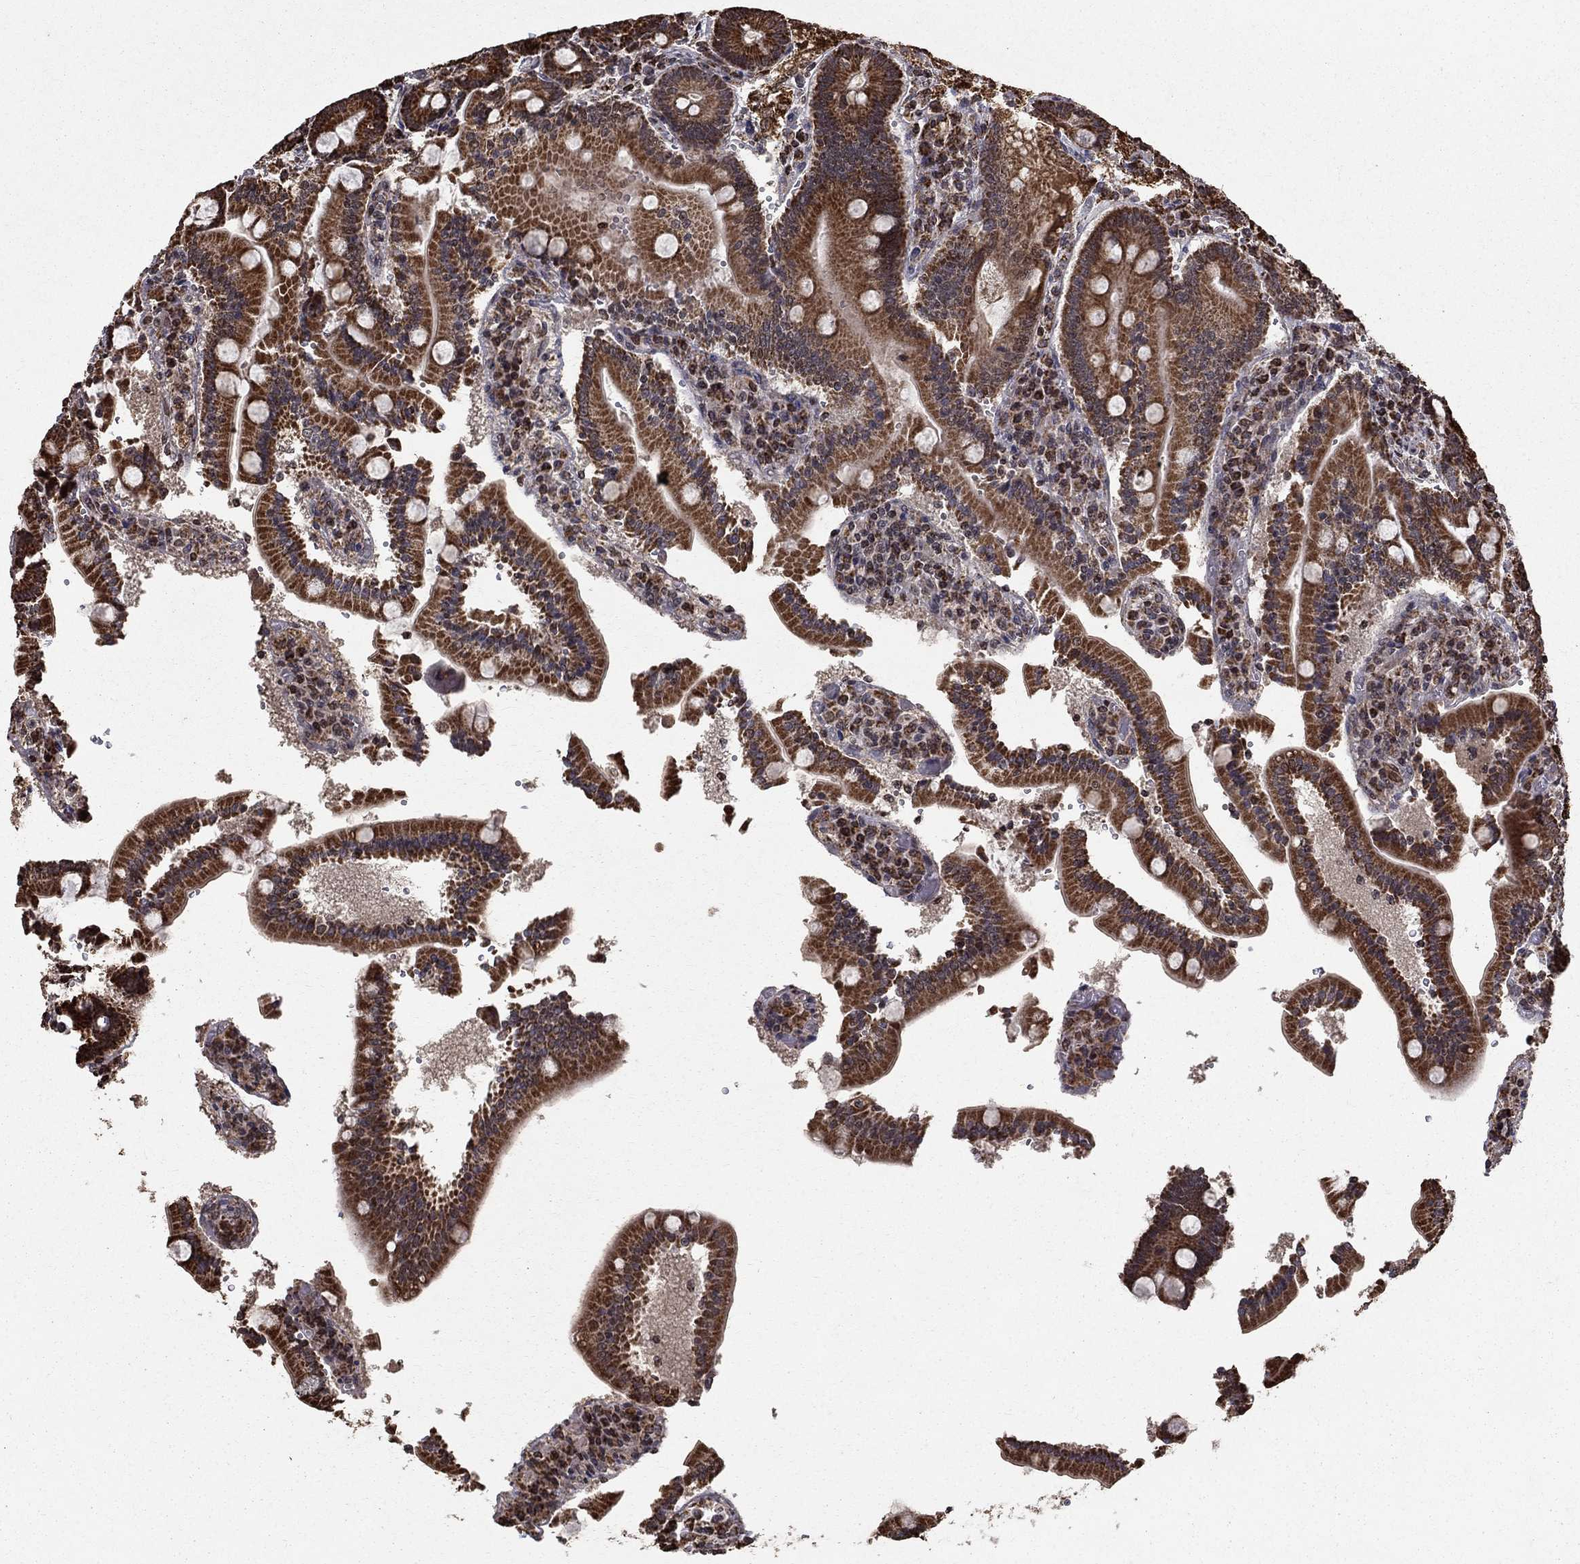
{"staining": {"intensity": "moderate", "quantity": ">75%", "location": "cytoplasmic/membranous"}, "tissue": "duodenum", "cell_type": "Glandular cells", "image_type": "normal", "snomed": [{"axis": "morphology", "description": "Normal tissue, NOS"}, {"axis": "topography", "description": "Duodenum"}], "caption": "DAB (3,3'-diaminobenzidine) immunohistochemical staining of unremarkable duodenum displays moderate cytoplasmic/membranous protein positivity in approximately >75% of glandular cells.", "gene": "ACOT13", "patient": {"sex": "female", "age": 62}}